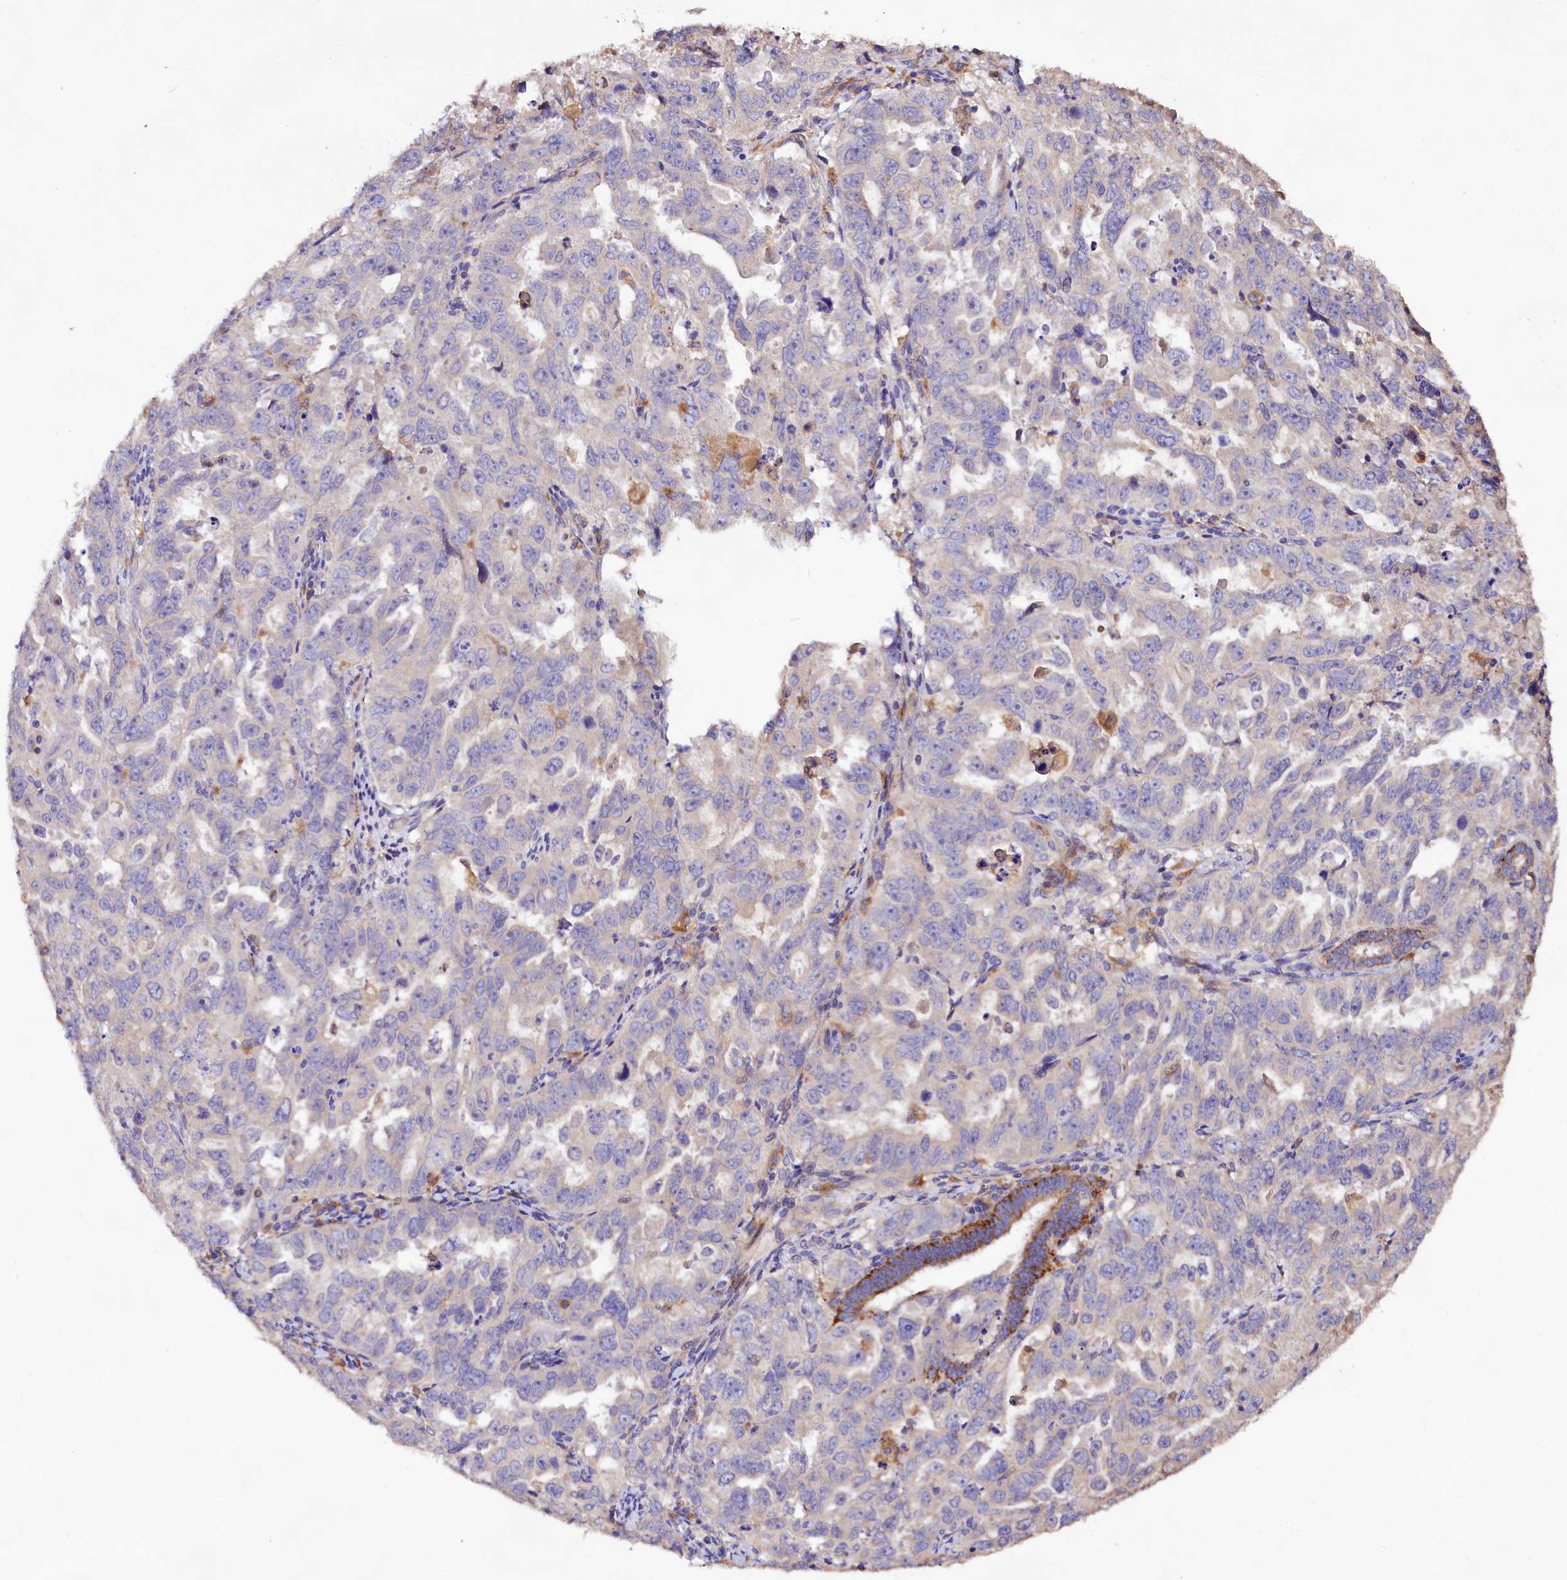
{"staining": {"intensity": "negative", "quantity": "none", "location": "none"}, "tissue": "endometrial cancer", "cell_type": "Tumor cells", "image_type": "cancer", "snomed": [{"axis": "morphology", "description": "Adenocarcinoma, NOS"}, {"axis": "topography", "description": "Endometrium"}], "caption": "Immunohistochemical staining of endometrial cancer exhibits no significant expression in tumor cells.", "gene": "DMXL2", "patient": {"sex": "female", "age": 65}}